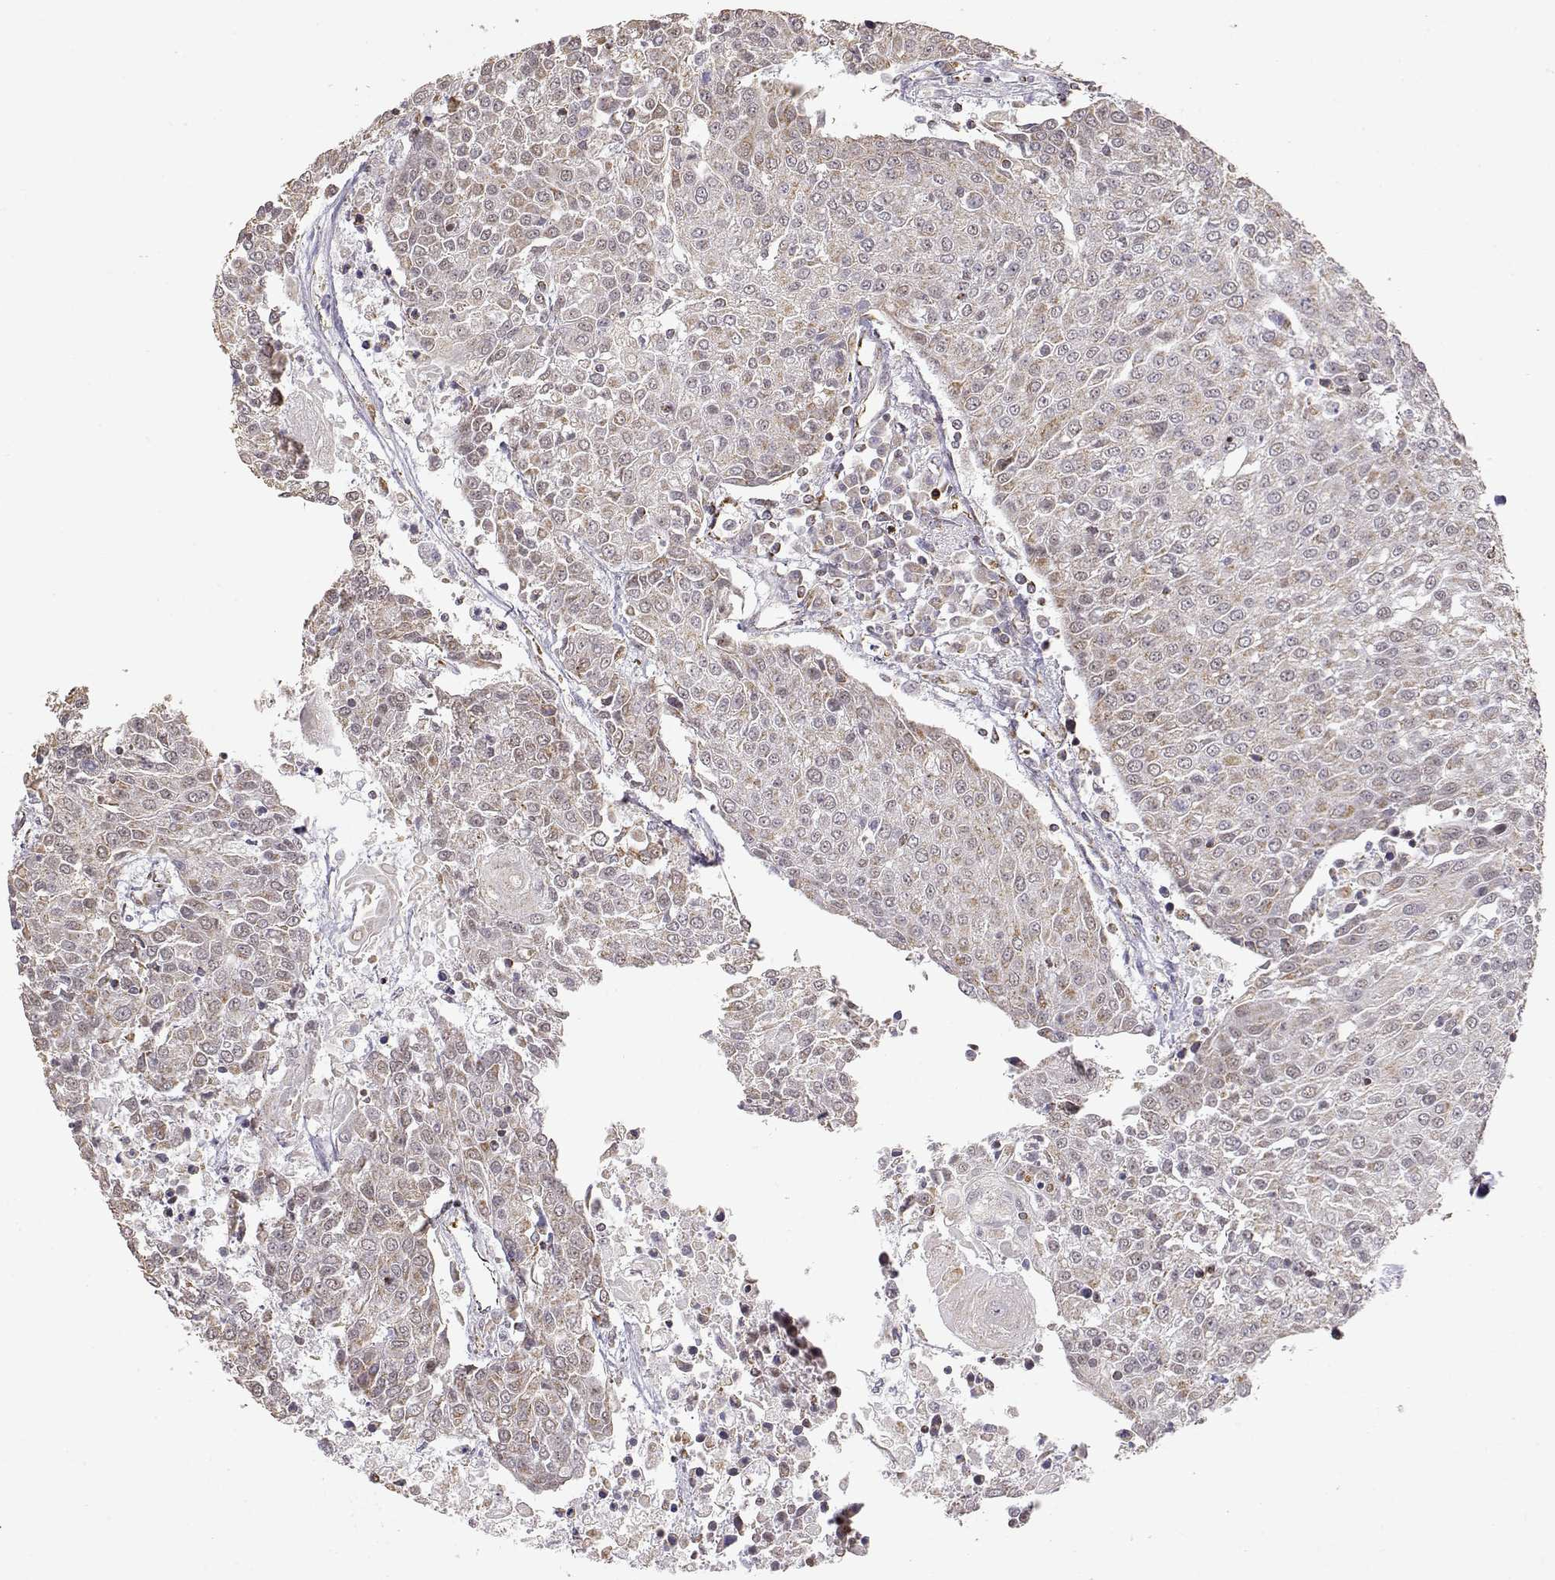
{"staining": {"intensity": "weak", "quantity": ">75%", "location": "cytoplasmic/membranous"}, "tissue": "urothelial cancer", "cell_type": "Tumor cells", "image_type": "cancer", "snomed": [{"axis": "morphology", "description": "Urothelial carcinoma, High grade"}, {"axis": "topography", "description": "Urinary bladder"}], "caption": "Protein staining demonstrates weak cytoplasmic/membranous expression in approximately >75% of tumor cells in high-grade urothelial carcinoma.", "gene": "EXOG", "patient": {"sex": "female", "age": 85}}